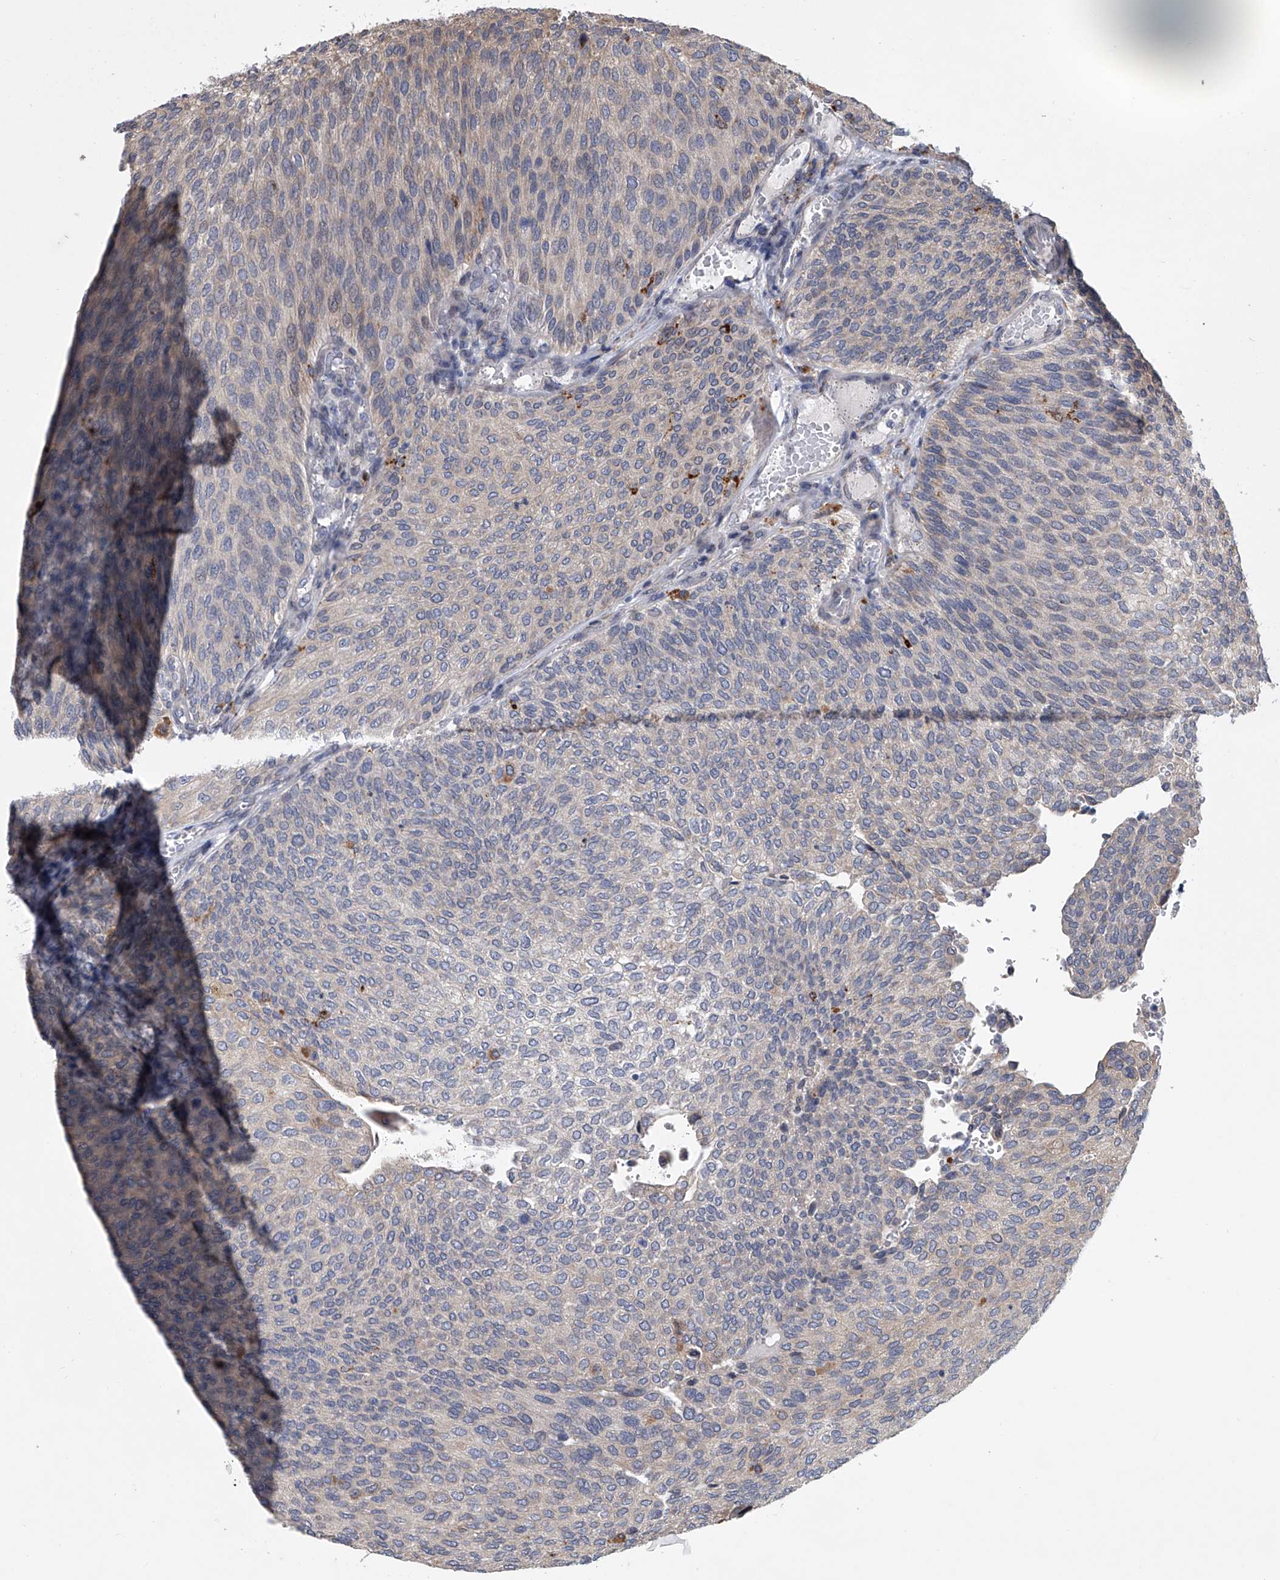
{"staining": {"intensity": "weak", "quantity": "<25%", "location": "cytoplasmic/membranous"}, "tissue": "urothelial cancer", "cell_type": "Tumor cells", "image_type": "cancer", "snomed": [{"axis": "morphology", "description": "Urothelial carcinoma, Low grade"}, {"axis": "topography", "description": "Urinary bladder"}], "caption": "Immunohistochemical staining of urothelial cancer displays no significant expression in tumor cells.", "gene": "TRIM8", "patient": {"sex": "female", "age": 79}}